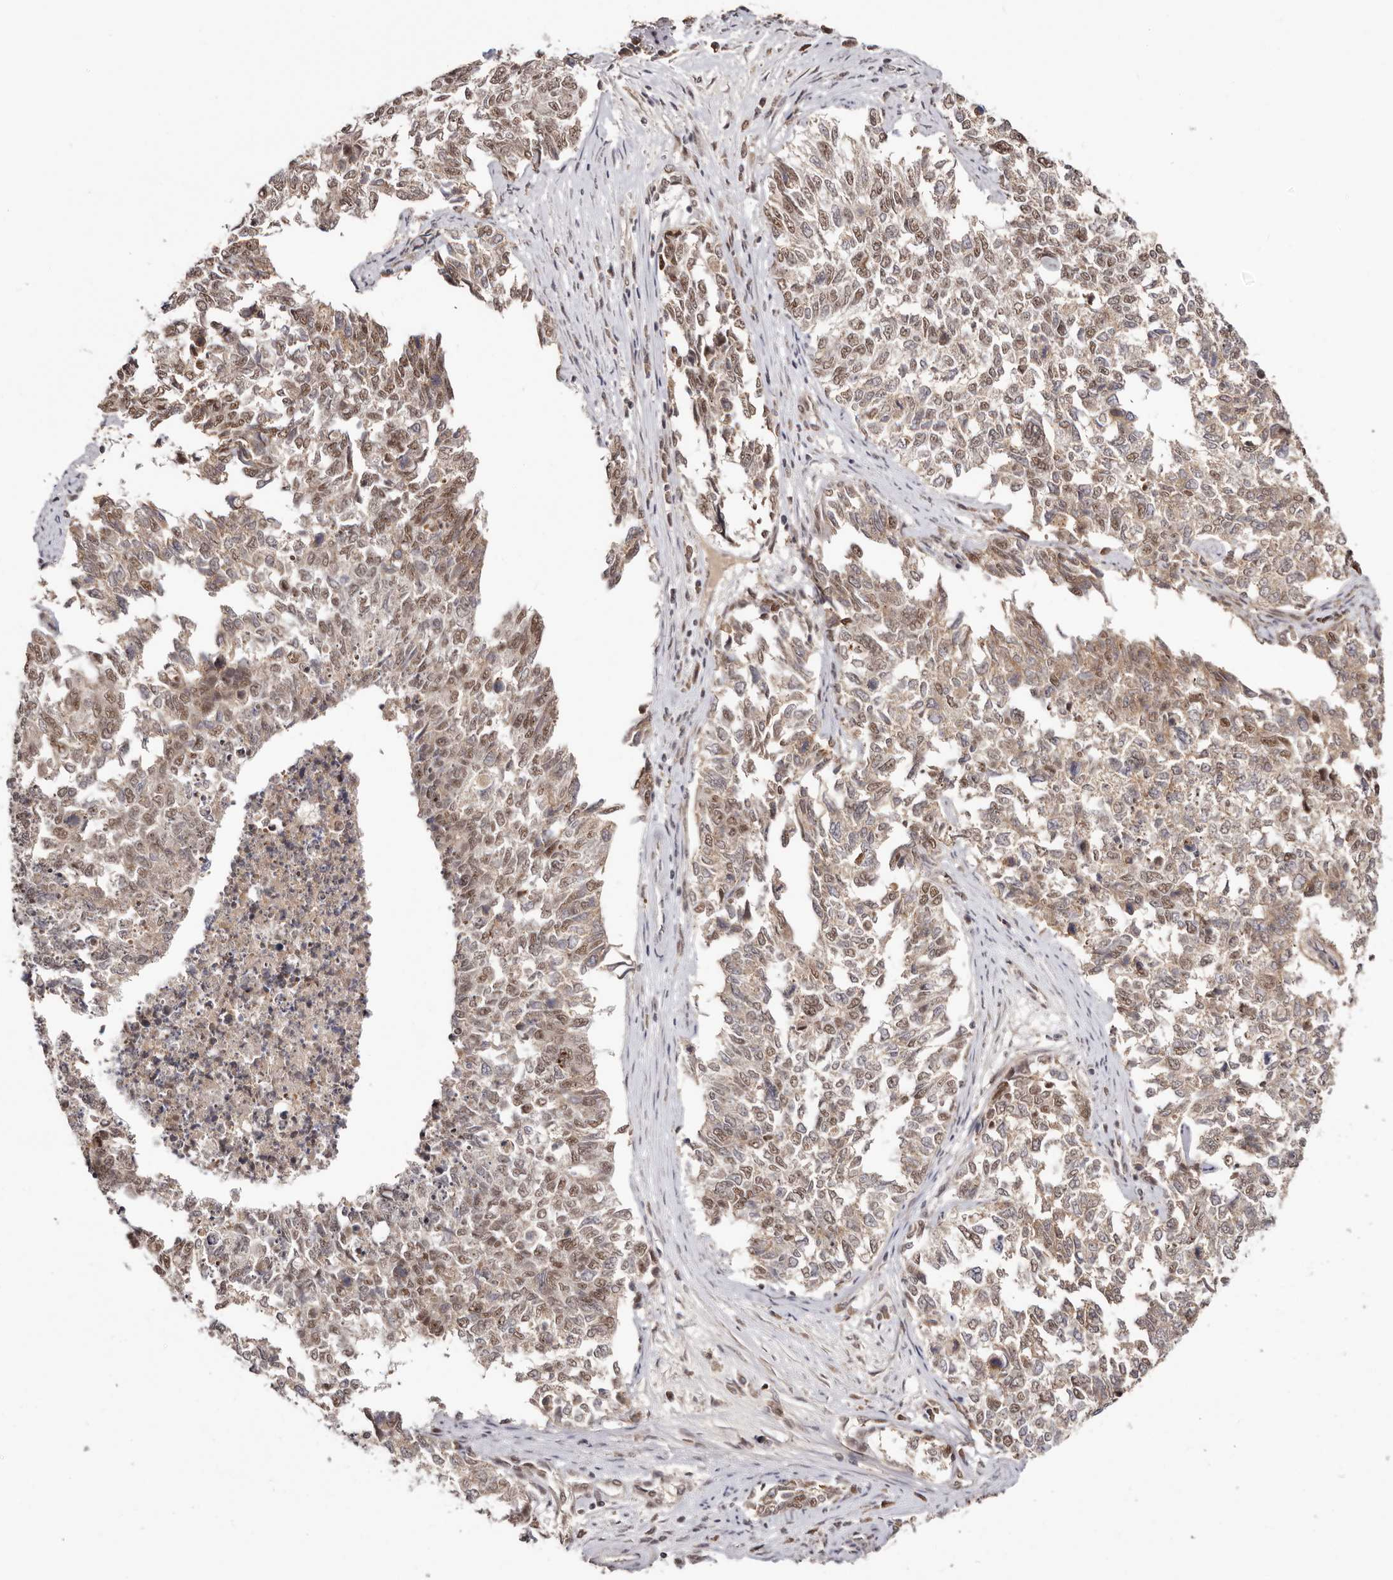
{"staining": {"intensity": "moderate", "quantity": ">75%", "location": "nuclear"}, "tissue": "cervical cancer", "cell_type": "Tumor cells", "image_type": "cancer", "snomed": [{"axis": "morphology", "description": "Squamous cell carcinoma, NOS"}, {"axis": "topography", "description": "Cervix"}], "caption": "Moderate nuclear positivity is identified in approximately >75% of tumor cells in cervical cancer (squamous cell carcinoma).", "gene": "MED8", "patient": {"sex": "female", "age": 63}}